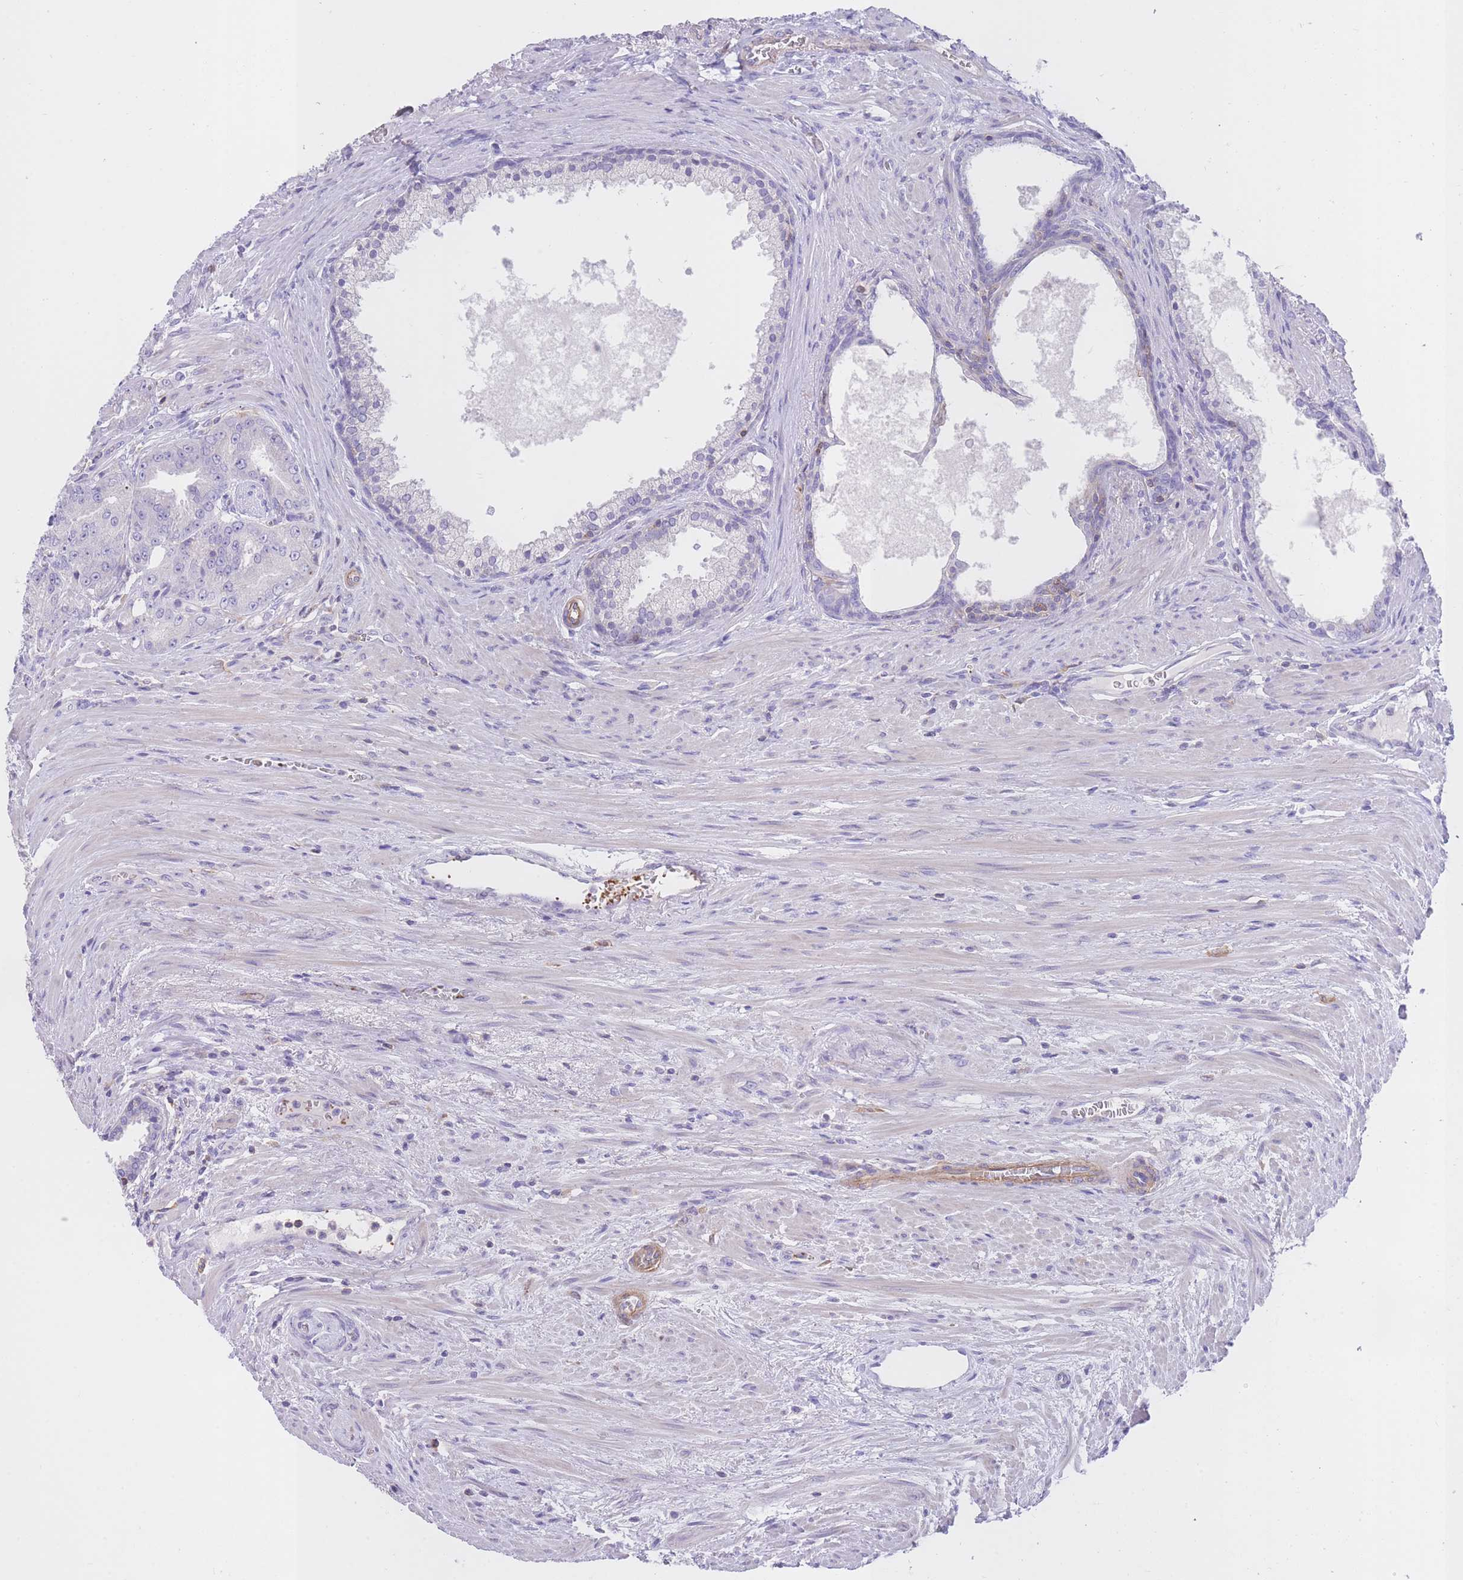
{"staining": {"intensity": "negative", "quantity": "none", "location": "none"}, "tissue": "prostate cancer", "cell_type": "Tumor cells", "image_type": "cancer", "snomed": [{"axis": "morphology", "description": "Adenocarcinoma, High grade"}, {"axis": "topography", "description": "Prostate"}], "caption": "Immunohistochemistry (IHC) of high-grade adenocarcinoma (prostate) exhibits no staining in tumor cells. Brightfield microscopy of immunohistochemistry stained with DAB (brown) and hematoxylin (blue), captured at high magnification.", "gene": "LDB3", "patient": {"sex": "male", "age": 69}}